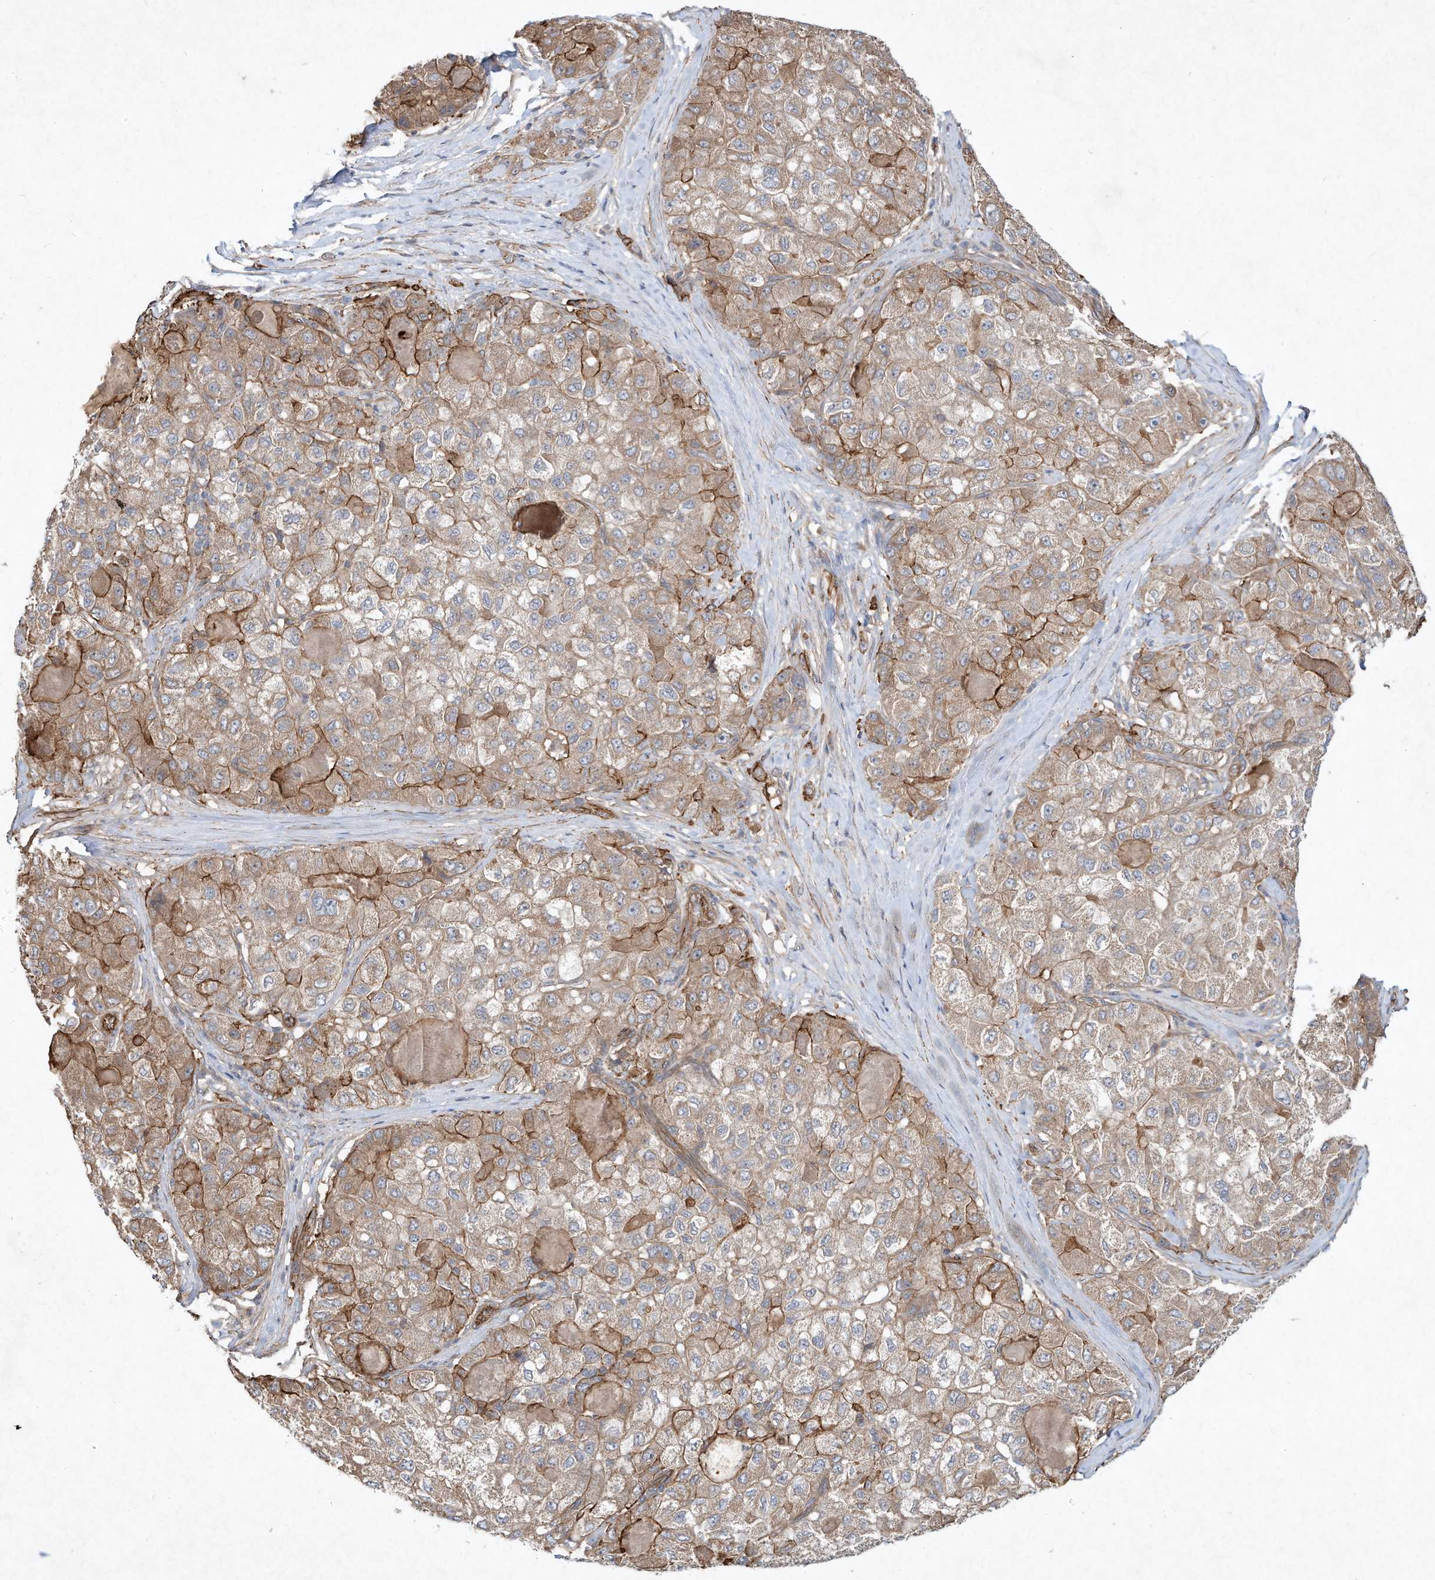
{"staining": {"intensity": "moderate", "quantity": "25%-75%", "location": "cytoplasmic/membranous"}, "tissue": "liver cancer", "cell_type": "Tumor cells", "image_type": "cancer", "snomed": [{"axis": "morphology", "description": "Carcinoma, Hepatocellular, NOS"}, {"axis": "topography", "description": "Liver"}], "caption": "Tumor cells show medium levels of moderate cytoplasmic/membranous staining in approximately 25%-75% of cells in liver cancer.", "gene": "HTR5A", "patient": {"sex": "male", "age": 80}}